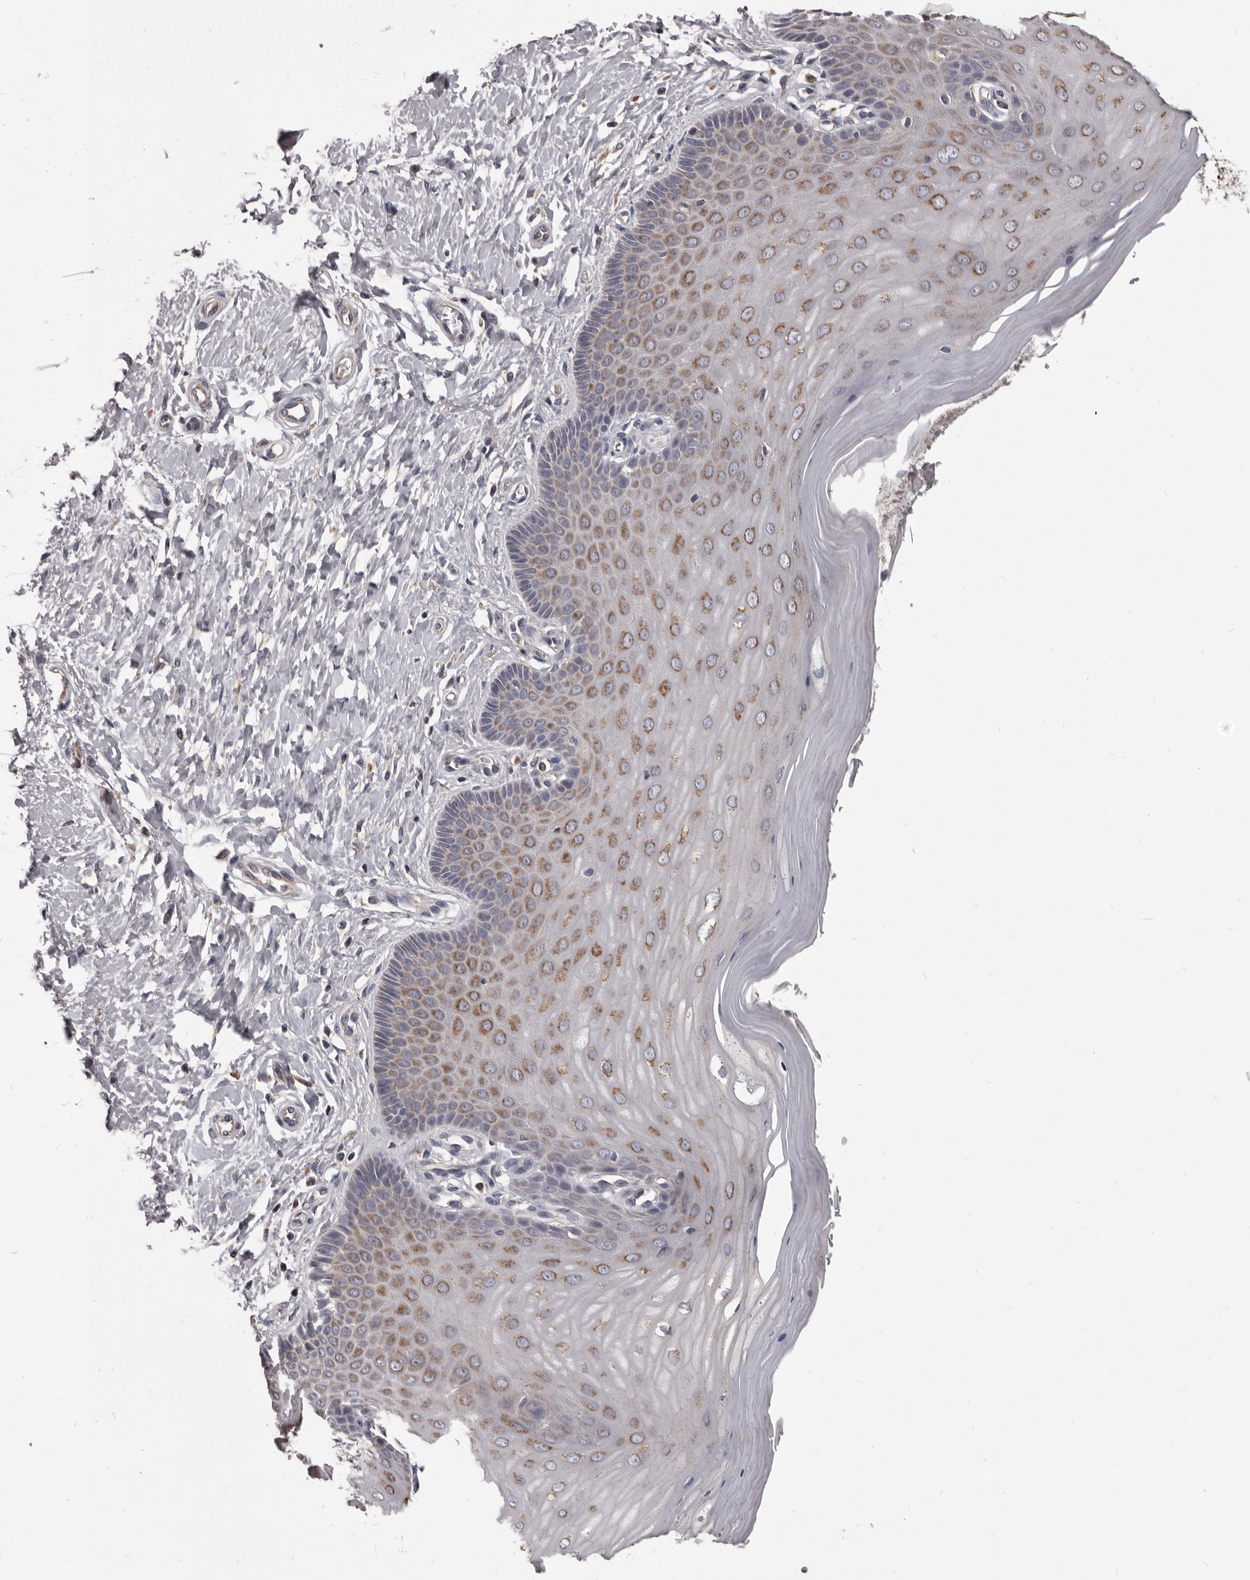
{"staining": {"intensity": "moderate", "quantity": ">75%", "location": "cytoplasmic/membranous"}, "tissue": "cervix", "cell_type": "Glandular cells", "image_type": "normal", "snomed": [{"axis": "morphology", "description": "Normal tissue, NOS"}, {"axis": "topography", "description": "Cervix"}], "caption": "Immunohistochemistry of benign cervix demonstrates medium levels of moderate cytoplasmic/membranous expression in approximately >75% of glandular cells.", "gene": "ALDH5A1", "patient": {"sex": "female", "age": 55}}